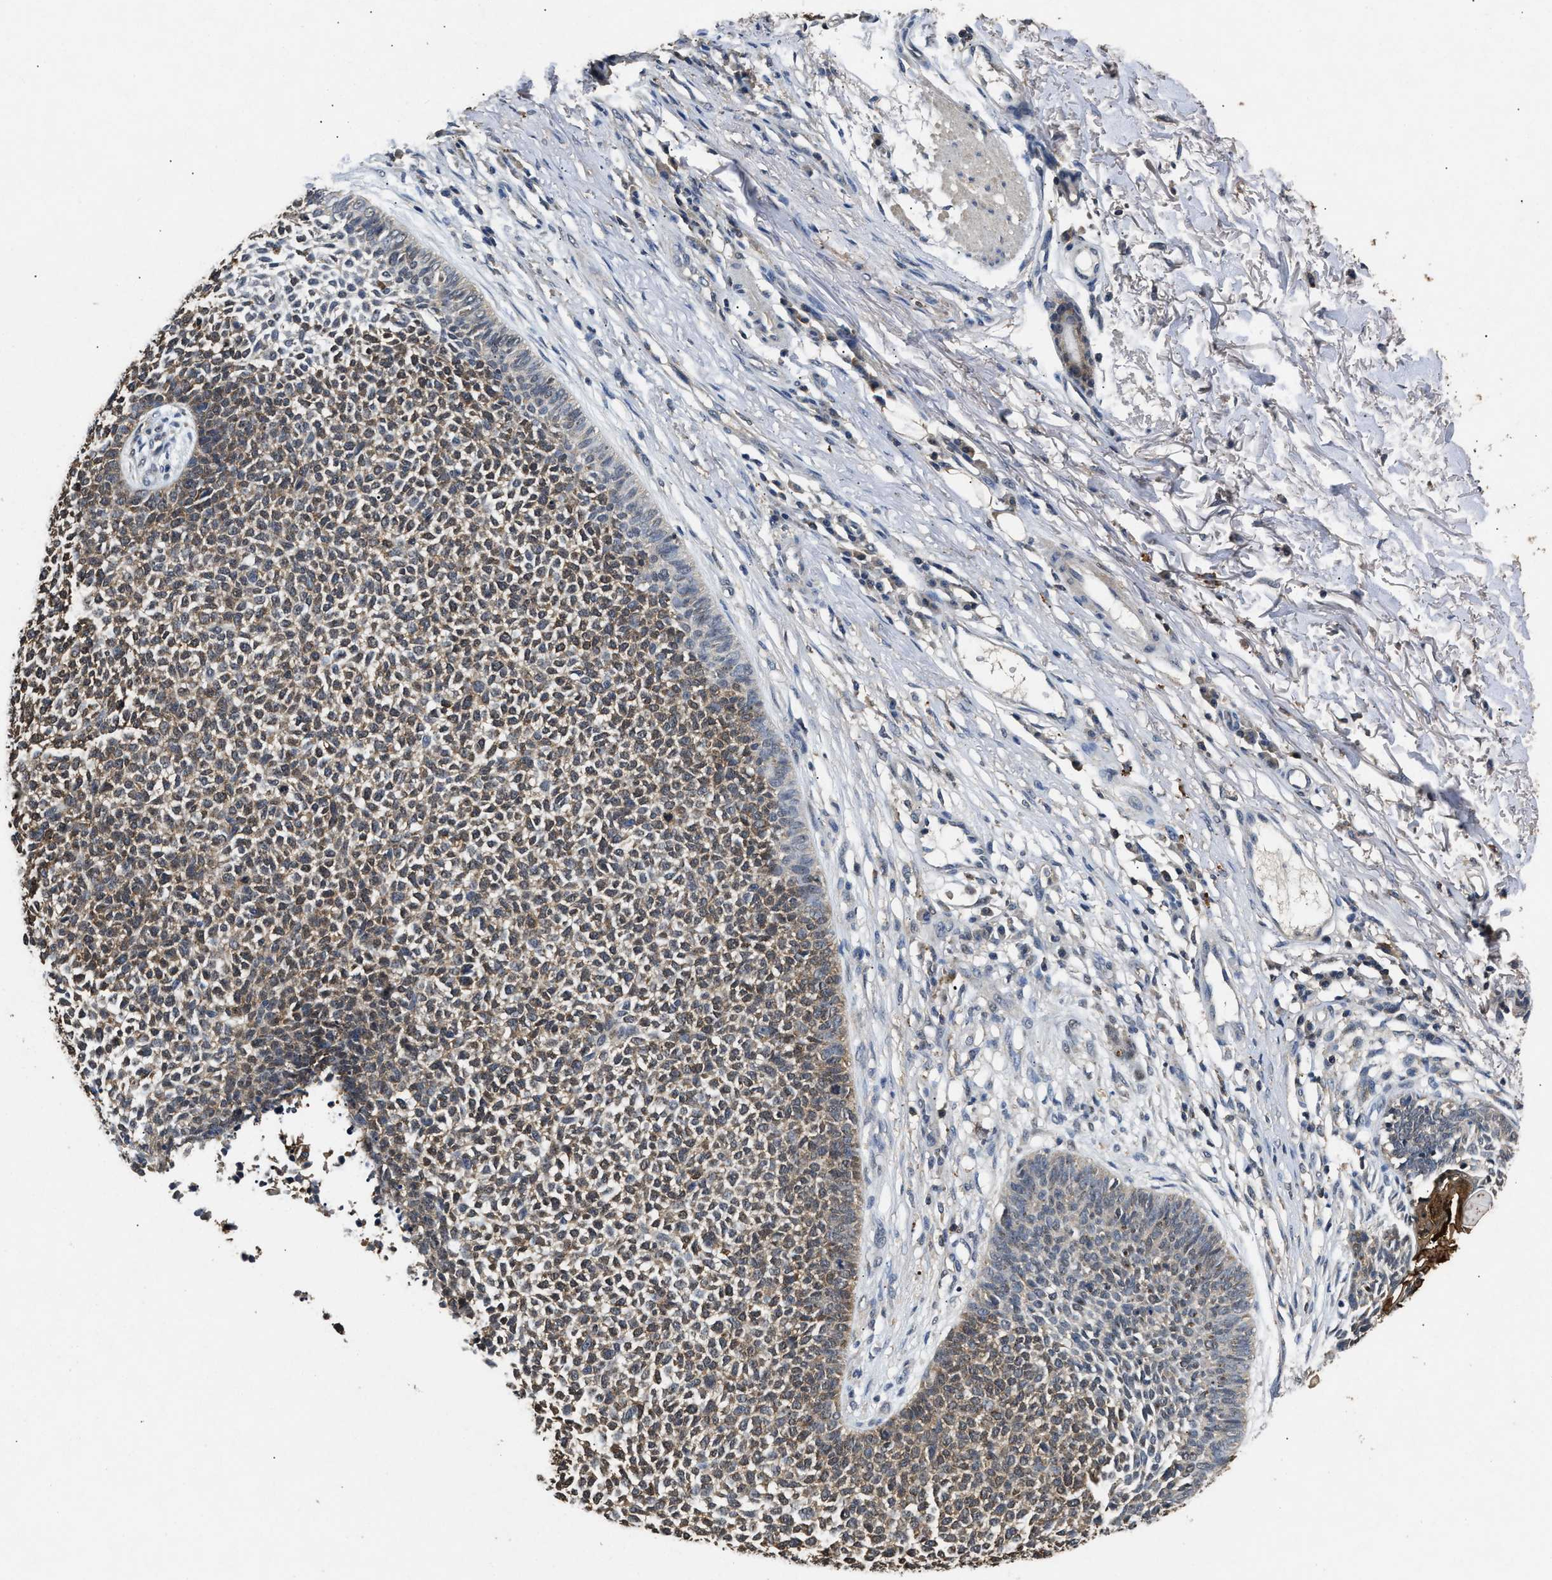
{"staining": {"intensity": "moderate", "quantity": ">75%", "location": "cytoplasmic/membranous"}, "tissue": "skin cancer", "cell_type": "Tumor cells", "image_type": "cancer", "snomed": [{"axis": "morphology", "description": "Basal cell carcinoma"}, {"axis": "topography", "description": "Skin"}], "caption": "Skin cancer (basal cell carcinoma) was stained to show a protein in brown. There is medium levels of moderate cytoplasmic/membranous positivity in approximately >75% of tumor cells. (DAB (3,3'-diaminobenzidine) IHC, brown staining for protein, blue staining for nuclei).", "gene": "ACAT2", "patient": {"sex": "female", "age": 84}}